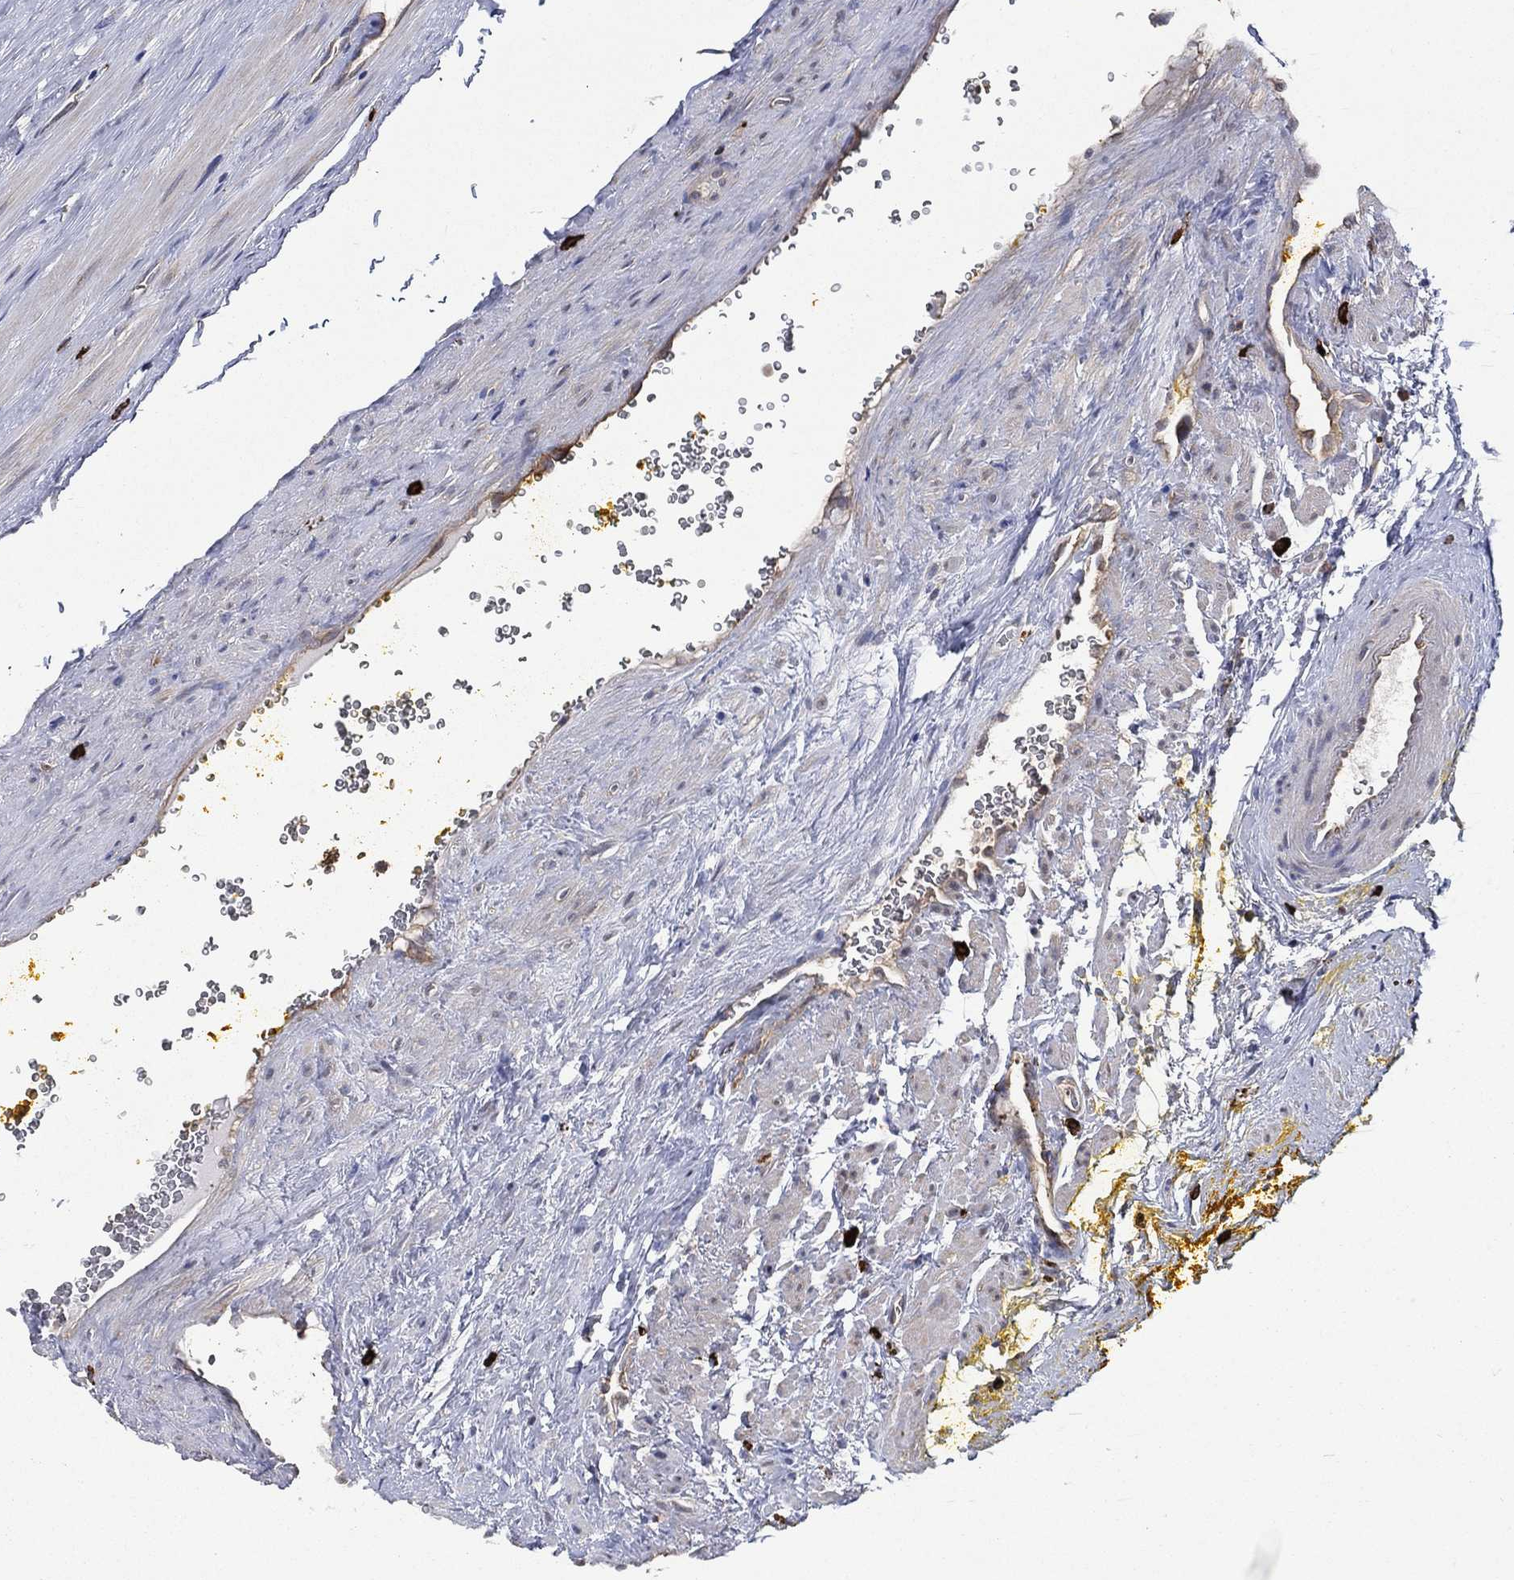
{"staining": {"intensity": "strong", "quantity": ">75%", "location": "cytoplasmic/membranous"}, "tissue": "prostate cancer", "cell_type": "Tumor cells", "image_type": "cancer", "snomed": [{"axis": "morphology", "description": "Adenocarcinoma, NOS"}, {"axis": "topography", "description": "Prostate"}], "caption": "High-magnification brightfield microscopy of prostate cancer (adenocarcinoma) stained with DAB (3,3'-diaminobenzidine) (brown) and counterstained with hematoxylin (blue). tumor cells exhibit strong cytoplasmic/membranous positivity is identified in about>75% of cells. The protein of interest is shown in brown color, while the nuclei are stained blue.", "gene": "SMPD3", "patient": {"sex": "male", "age": 67}}